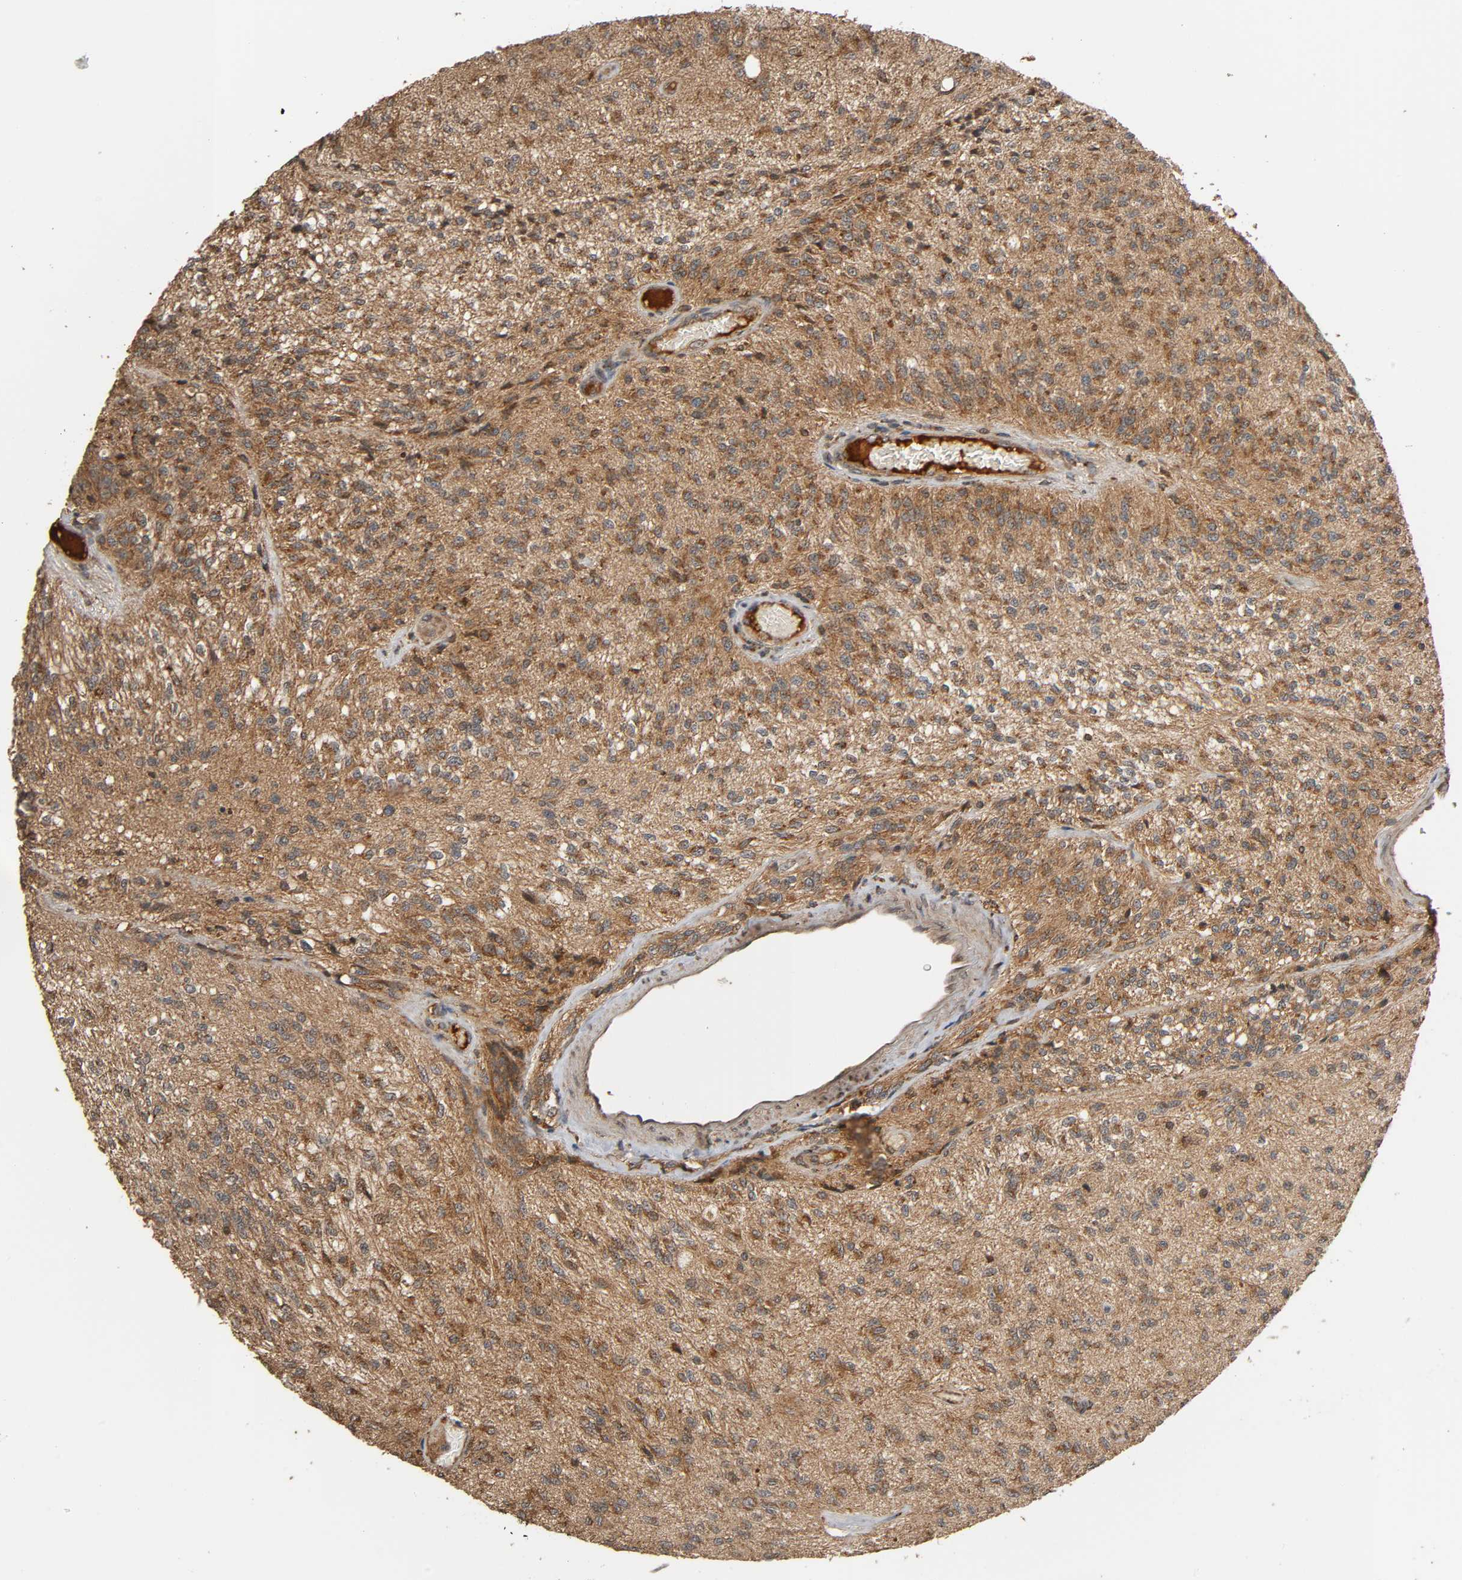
{"staining": {"intensity": "moderate", "quantity": ">75%", "location": "cytoplasmic/membranous"}, "tissue": "glioma", "cell_type": "Tumor cells", "image_type": "cancer", "snomed": [{"axis": "morphology", "description": "Normal tissue, NOS"}, {"axis": "morphology", "description": "Glioma, malignant, High grade"}, {"axis": "topography", "description": "Cerebral cortex"}], "caption": "High-grade glioma (malignant) stained for a protein (brown) demonstrates moderate cytoplasmic/membranous positive expression in approximately >75% of tumor cells.", "gene": "MAP3K8", "patient": {"sex": "male", "age": 77}}